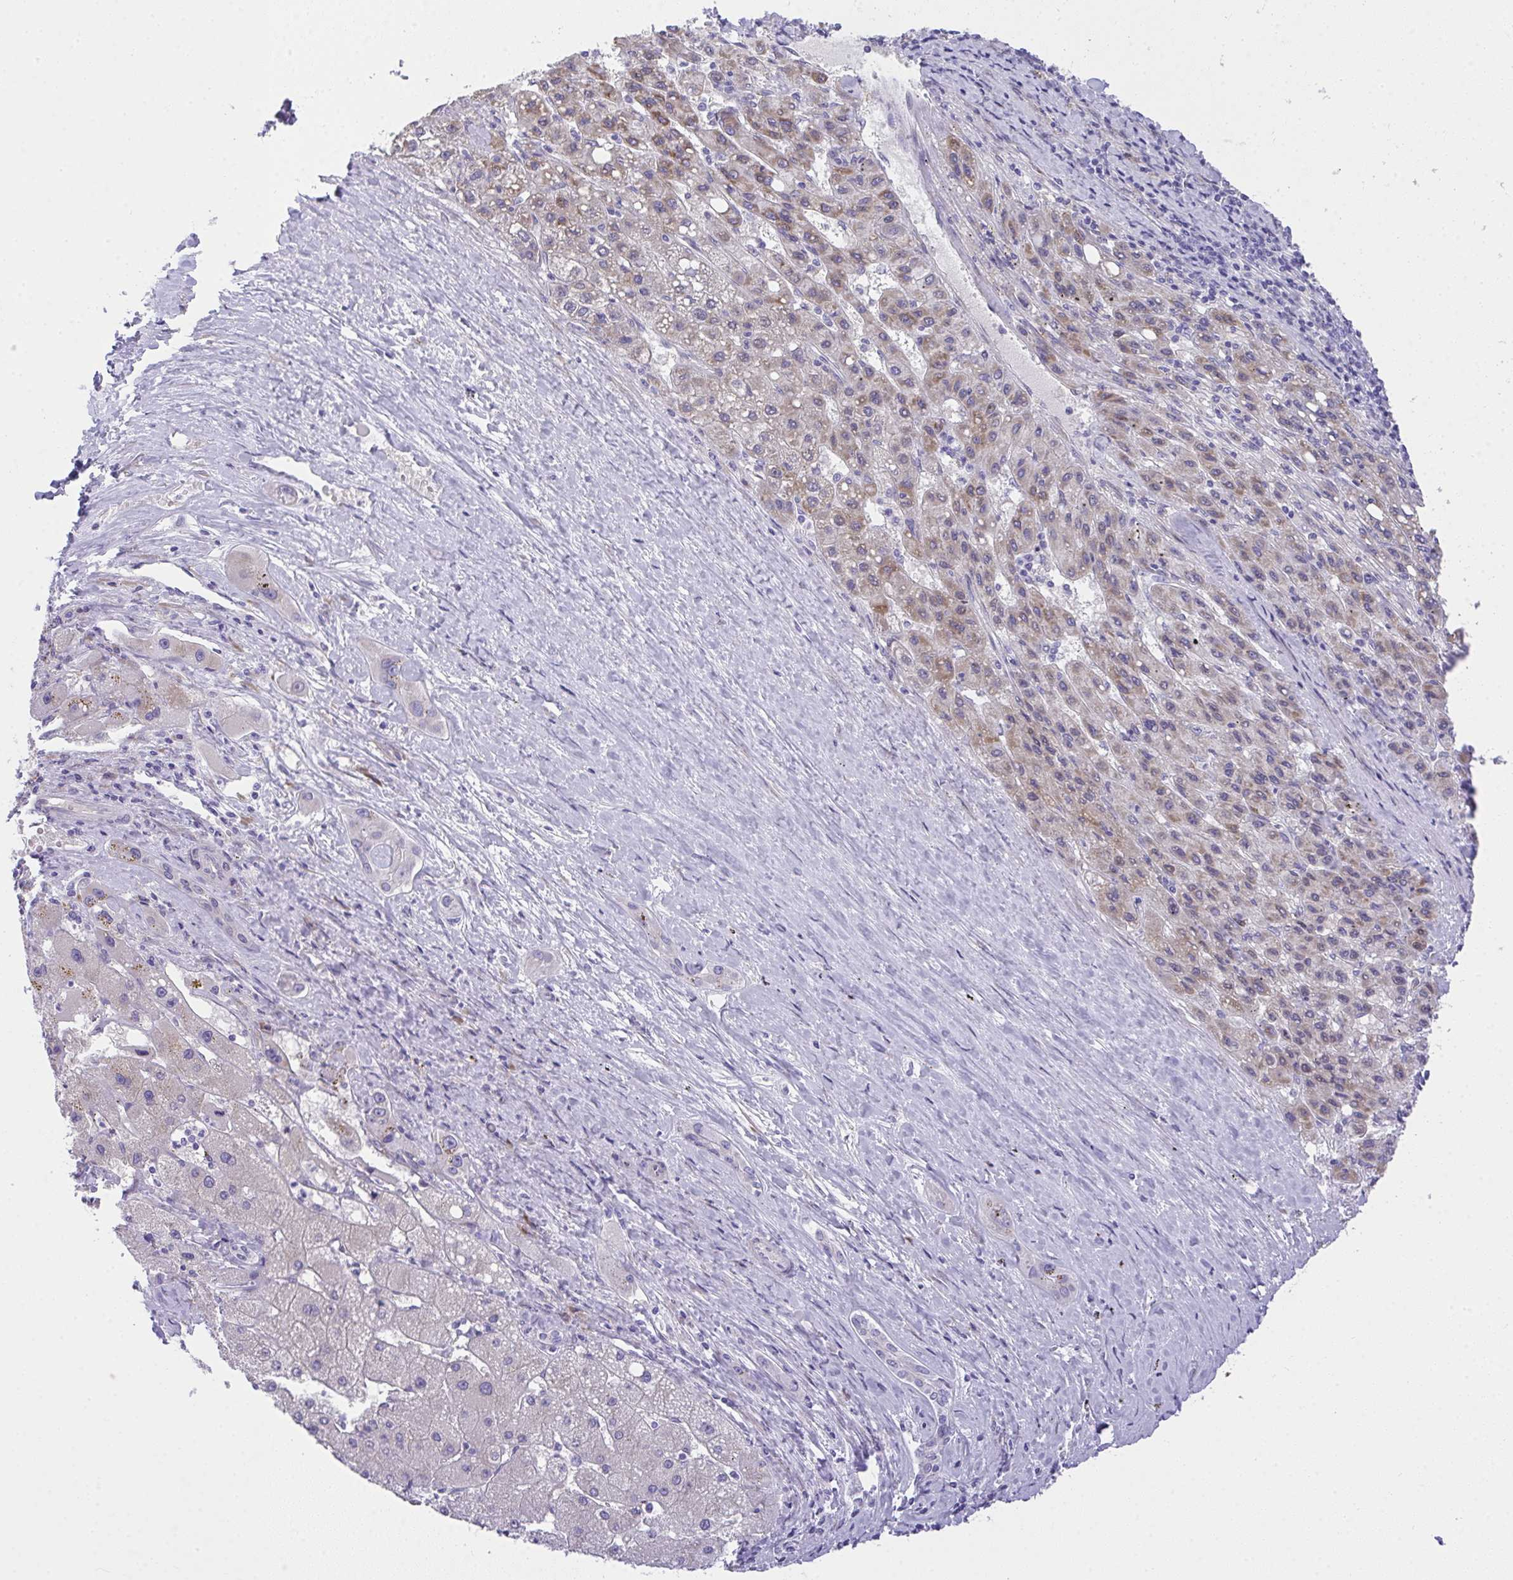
{"staining": {"intensity": "weak", "quantity": "25%-75%", "location": "cytoplasmic/membranous"}, "tissue": "liver cancer", "cell_type": "Tumor cells", "image_type": "cancer", "snomed": [{"axis": "morphology", "description": "Carcinoma, Hepatocellular, NOS"}, {"axis": "topography", "description": "Liver"}], "caption": "Protein staining exhibits weak cytoplasmic/membranous expression in about 25%-75% of tumor cells in liver hepatocellular carcinoma.", "gene": "ADRA2C", "patient": {"sex": "female", "age": 82}}